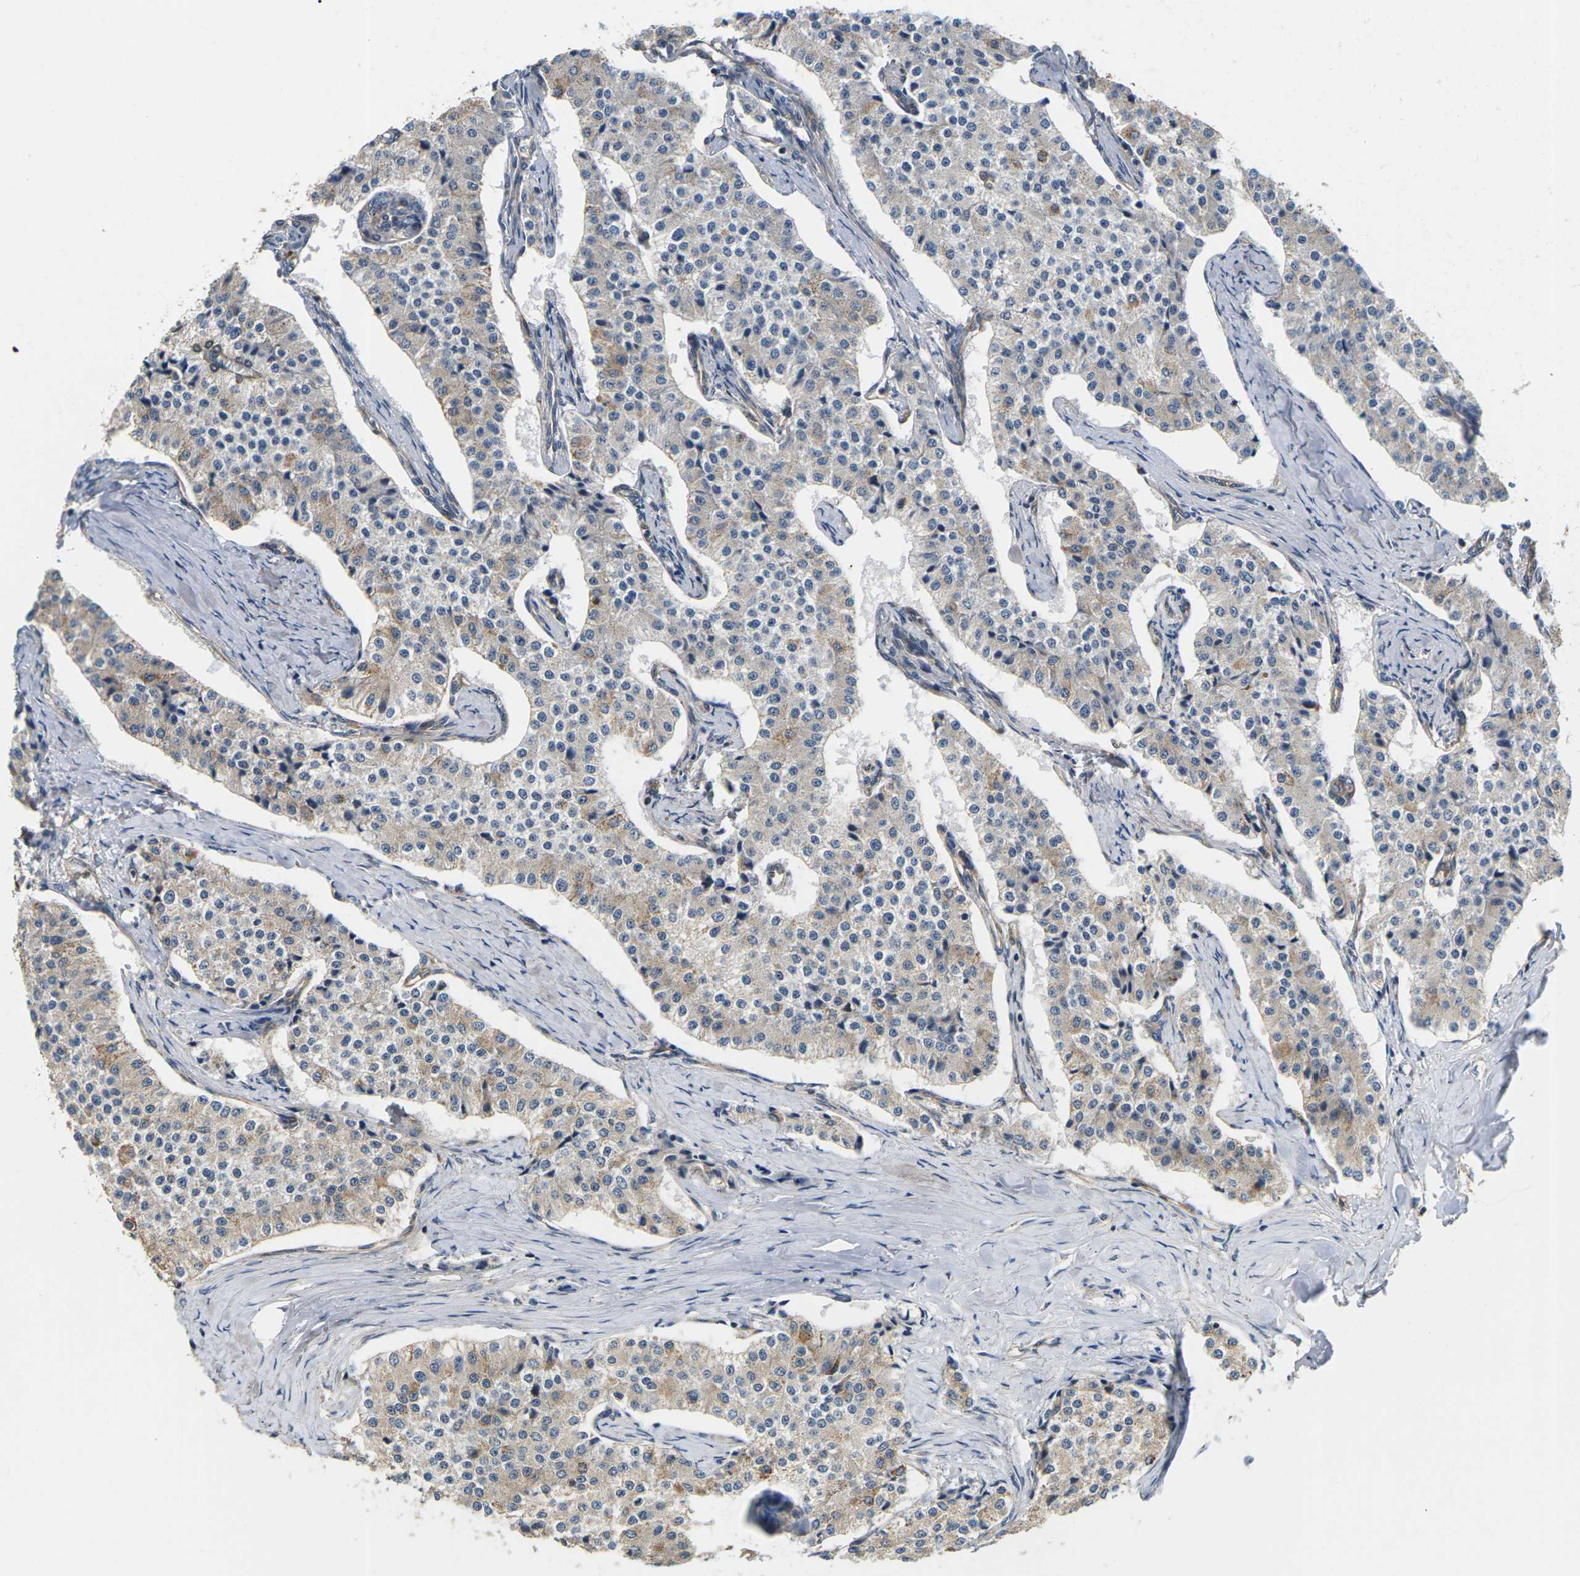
{"staining": {"intensity": "weak", "quantity": "<25%", "location": "cytoplasmic/membranous"}, "tissue": "carcinoid", "cell_type": "Tumor cells", "image_type": "cancer", "snomed": [{"axis": "morphology", "description": "Carcinoid, malignant, NOS"}, {"axis": "topography", "description": "Colon"}], "caption": "Protein analysis of carcinoid (malignant) displays no significant positivity in tumor cells.", "gene": "PCDHB4", "patient": {"sex": "female", "age": 52}}